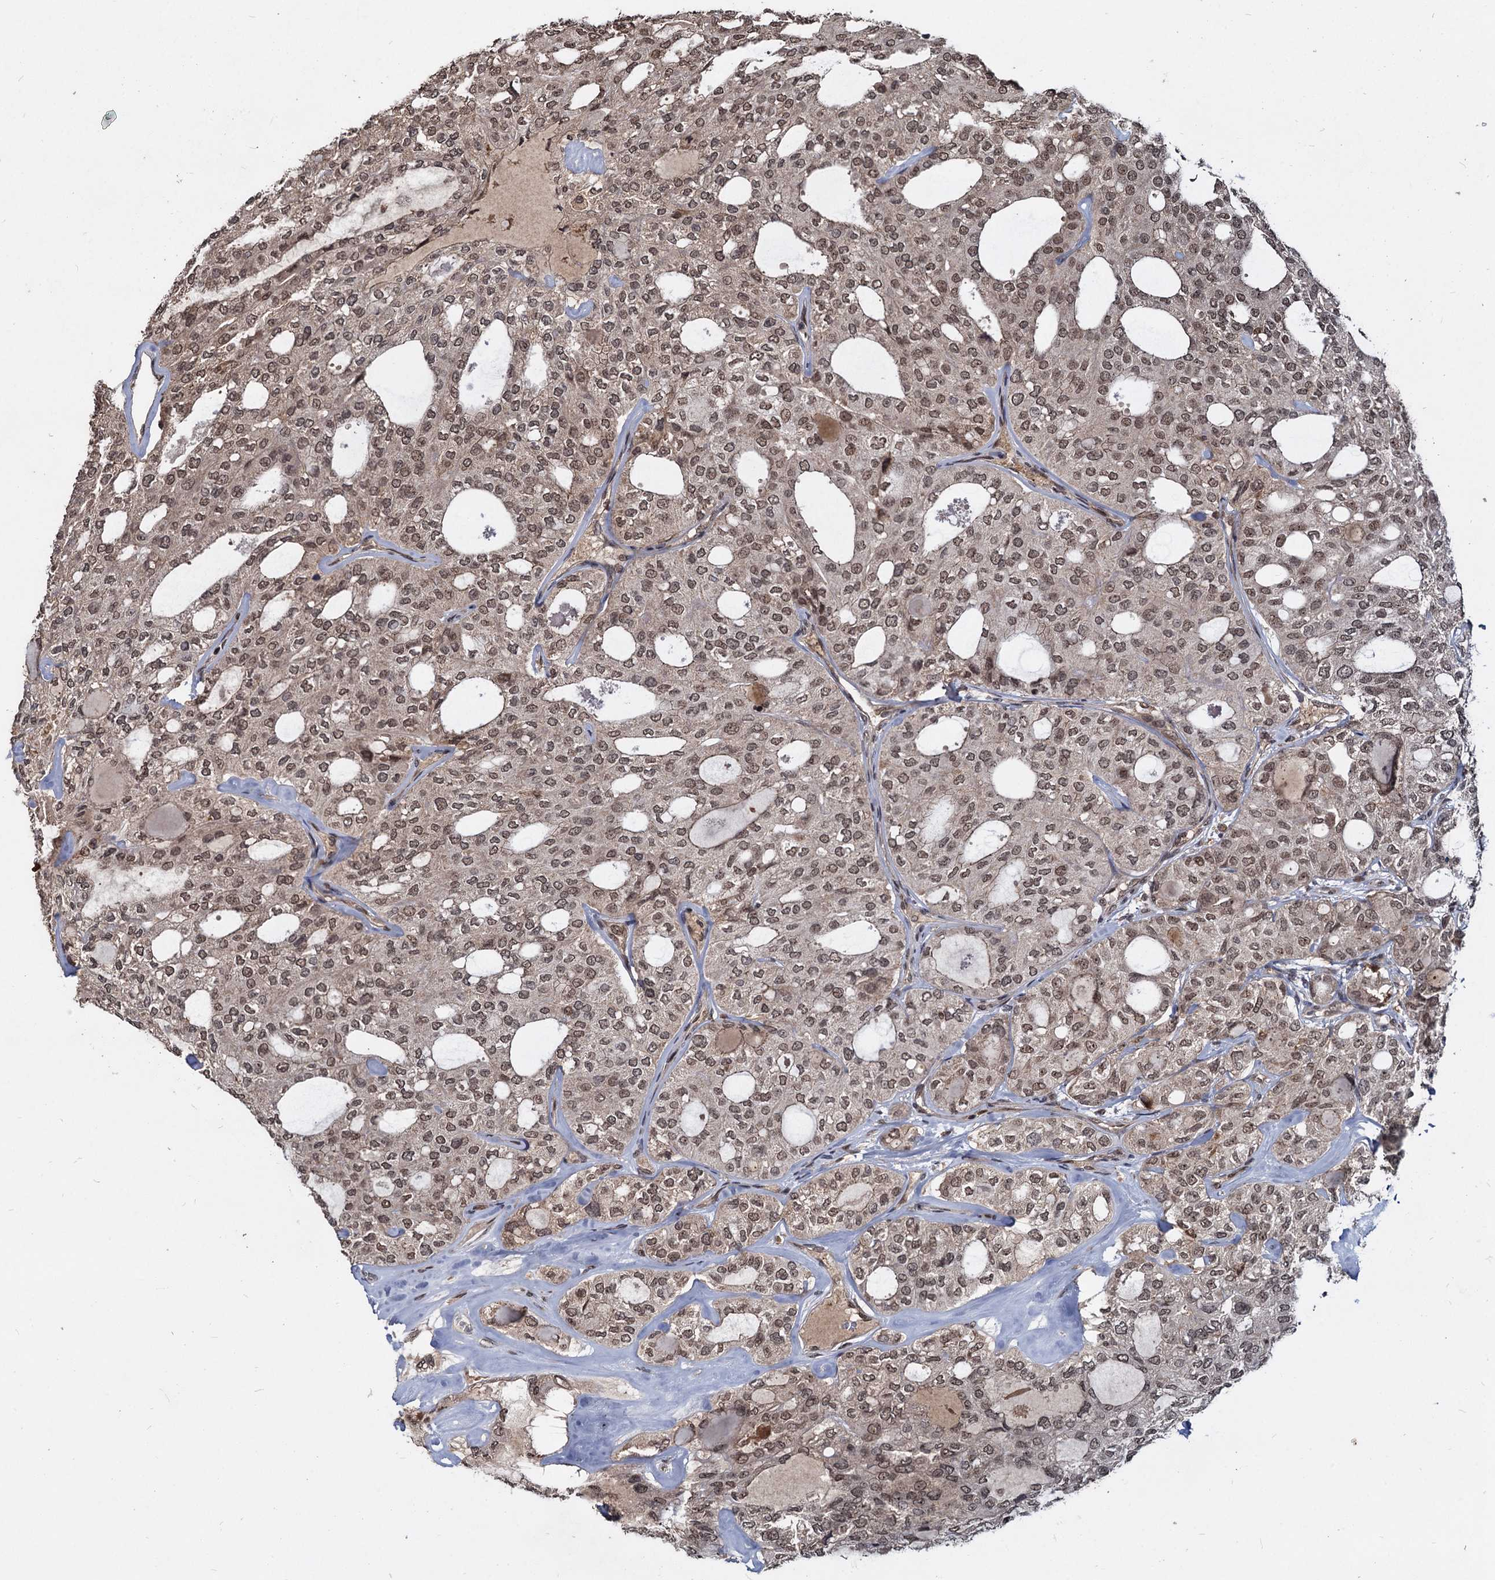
{"staining": {"intensity": "moderate", "quantity": ">75%", "location": "nuclear"}, "tissue": "thyroid cancer", "cell_type": "Tumor cells", "image_type": "cancer", "snomed": [{"axis": "morphology", "description": "Follicular adenoma carcinoma, NOS"}, {"axis": "topography", "description": "Thyroid gland"}], "caption": "Thyroid follicular adenoma carcinoma stained with a protein marker shows moderate staining in tumor cells.", "gene": "FAM216B", "patient": {"sex": "male", "age": 75}}